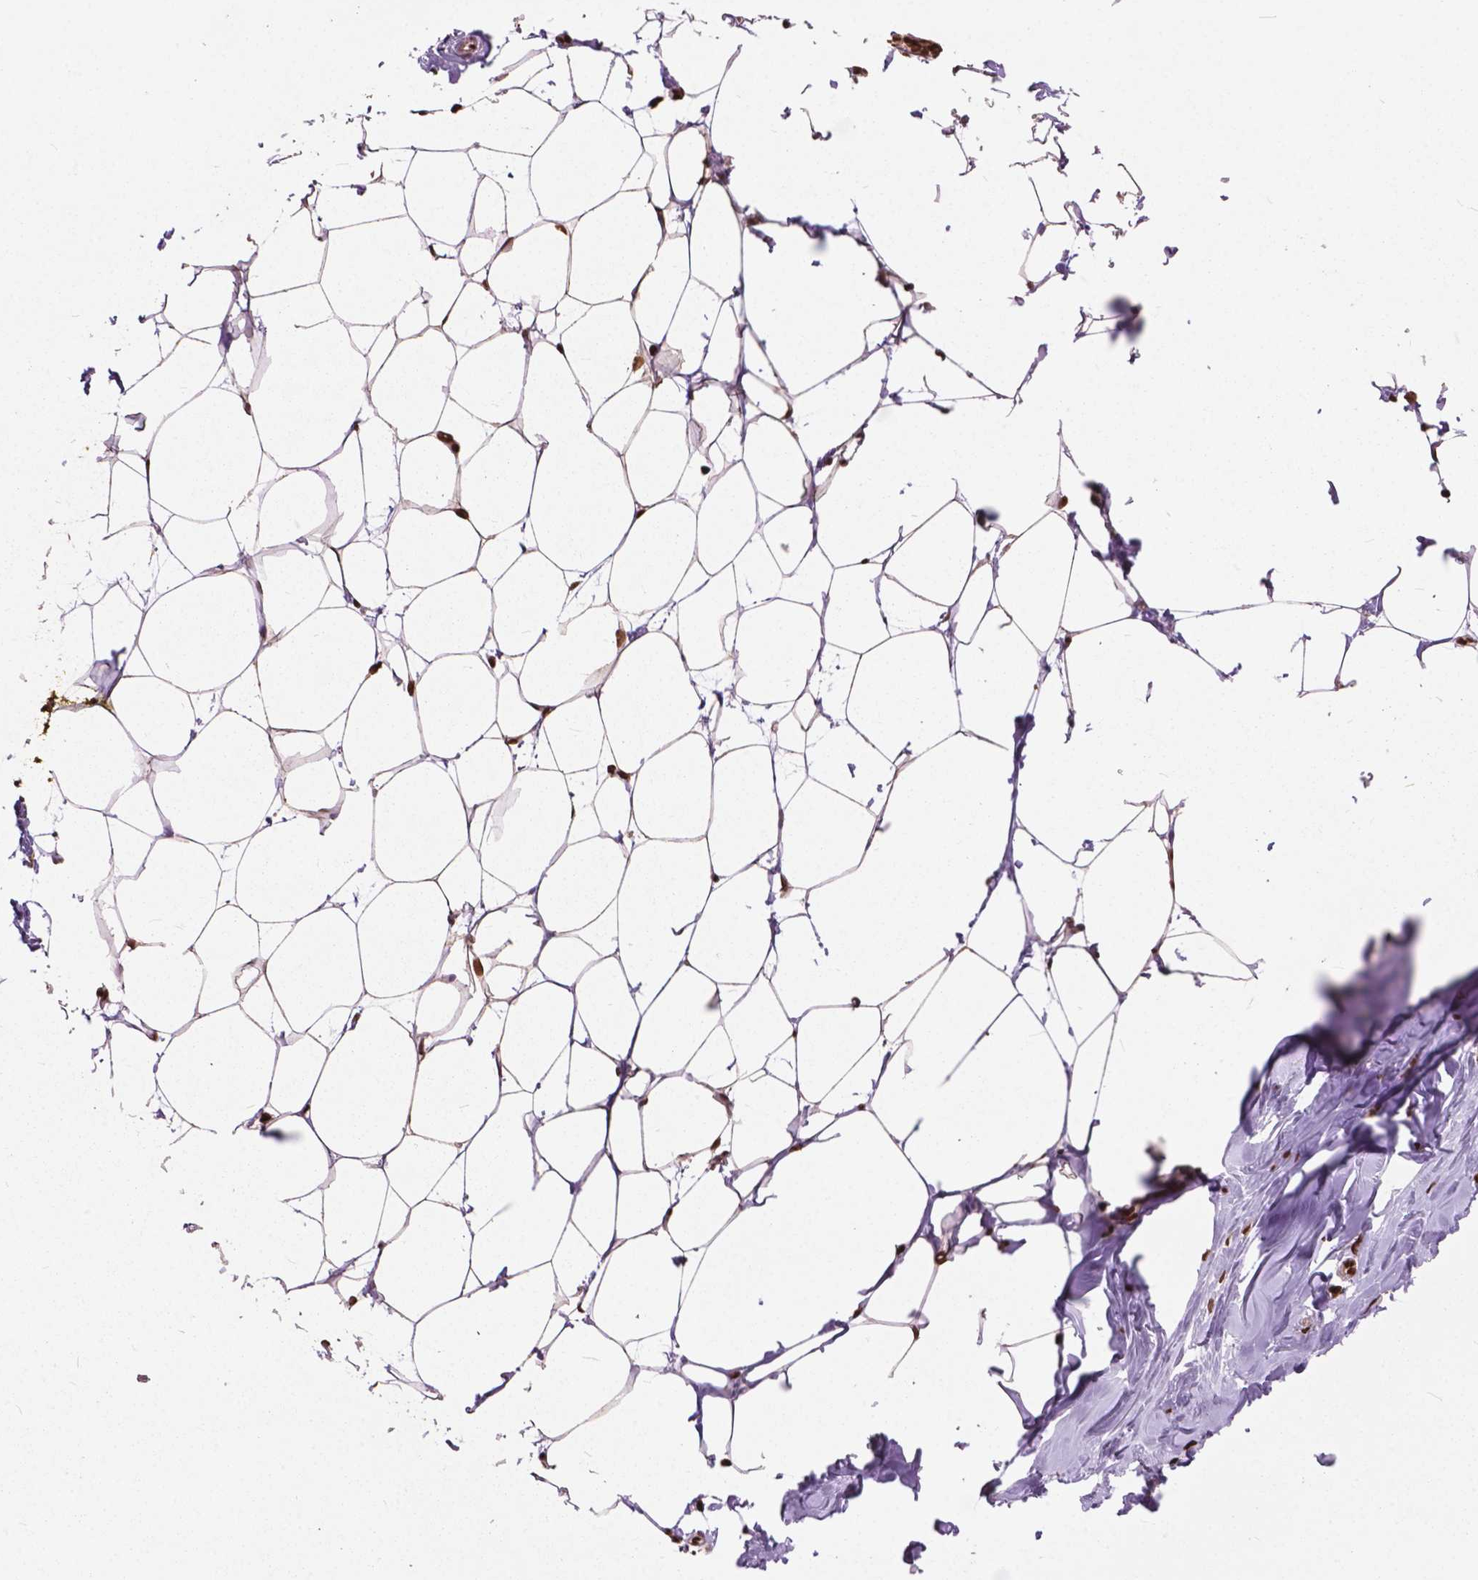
{"staining": {"intensity": "strong", "quantity": ">75%", "location": "nuclear"}, "tissue": "breast", "cell_type": "Adipocytes", "image_type": "normal", "snomed": [{"axis": "morphology", "description": "Normal tissue, NOS"}, {"axis": "topography", "description": "Breast"}], "caption": "Immunohistochemistry (IHC) staining of unremarkable breast, which demonstrates high levels of strong nuclear staining in approximately >75% of adipocytes indicating strong nuclear protein positivity. The staining was performed using DAB (brown) for protein detection and nuclei were counterstained in hematoxylin (blue).", "gene": "ANP32A", "patient": {"sex": "female", "age": 27}}